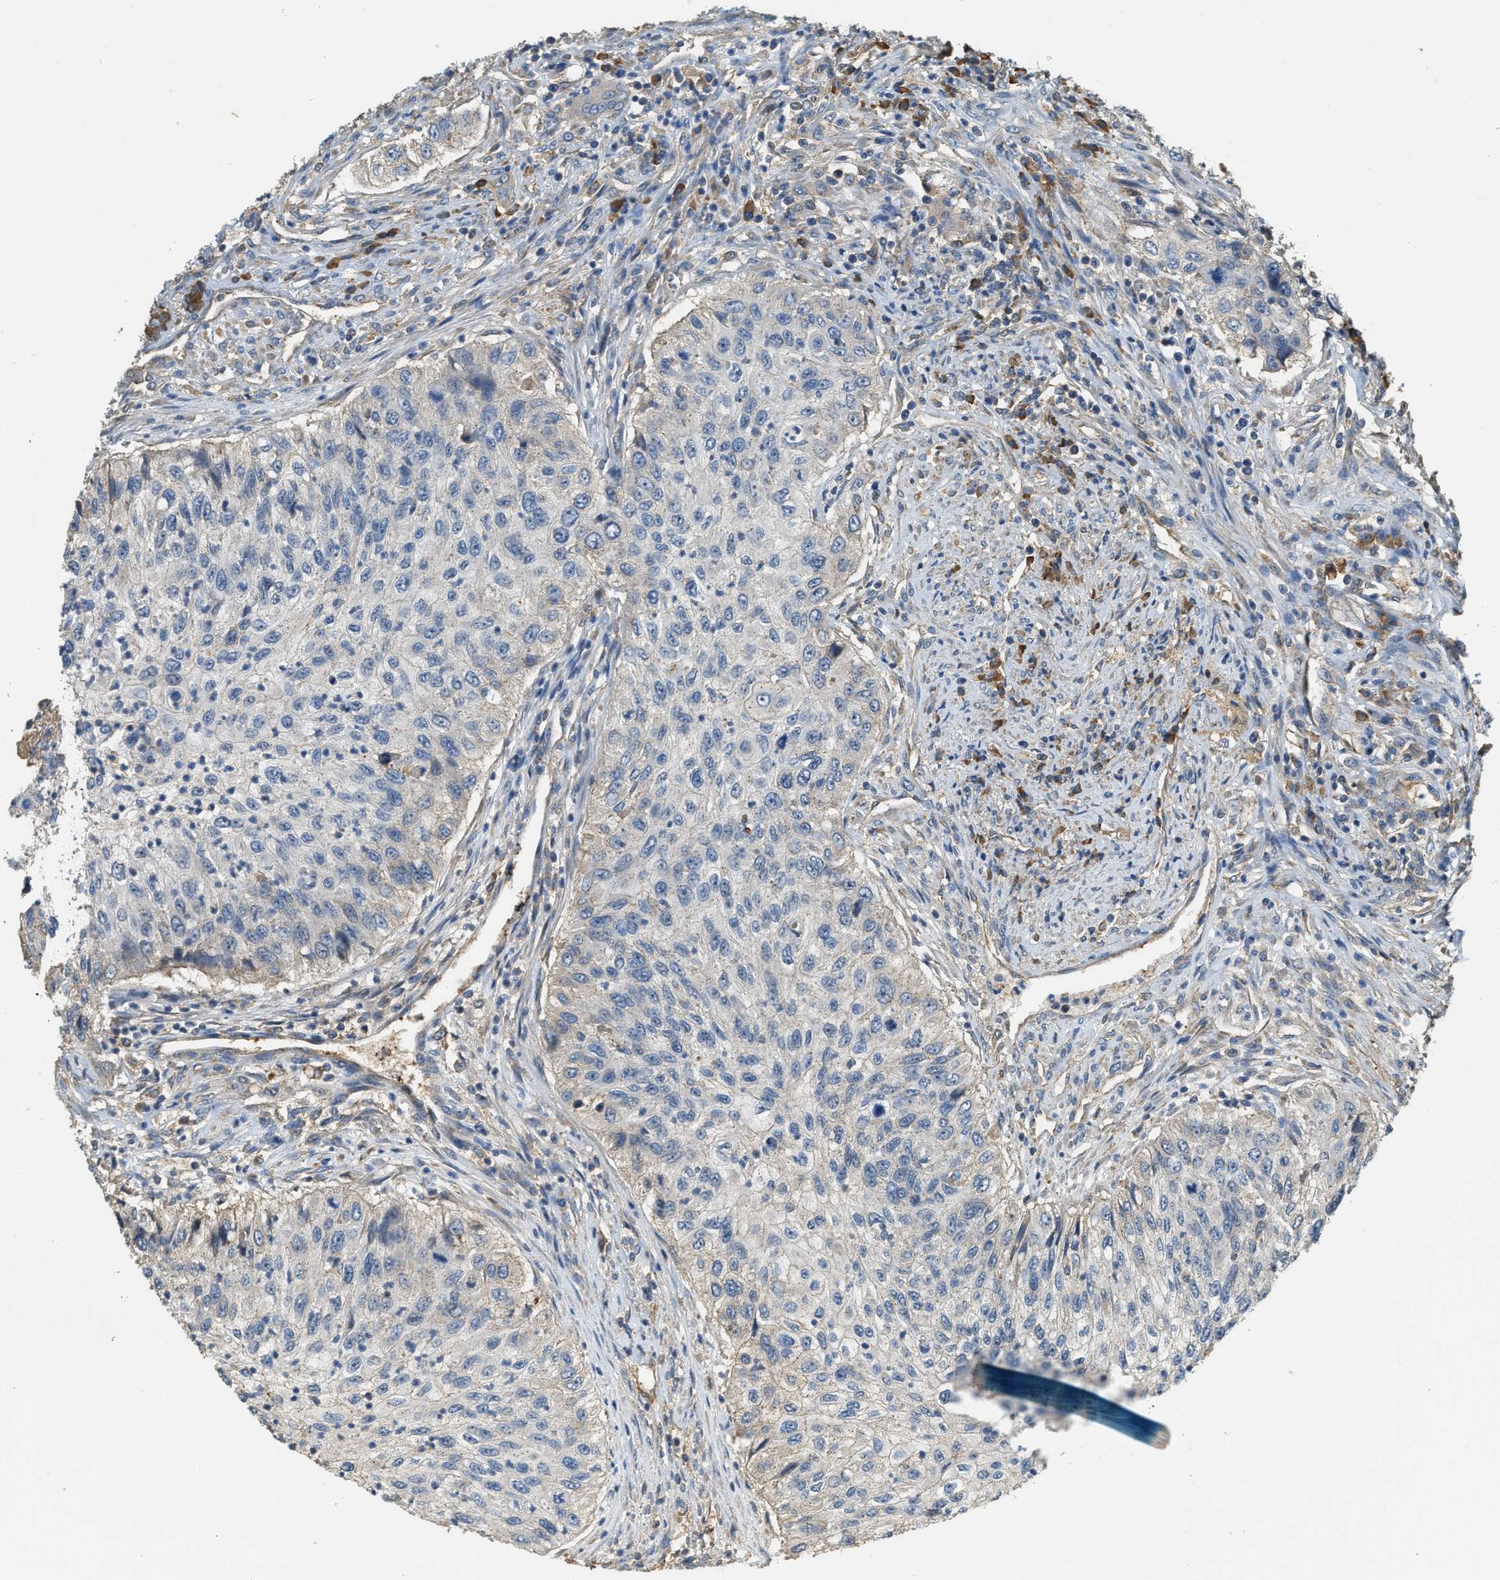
{"staining": {"intensity": "negative", "quantity": "none", "location": "none"}, "tissue": "urothelial cancer", "cell_type": "Tumor cells", "image_type": "cancer", "snomed": [{"axis": "morphology", "description": "Urothelial carcinoma, High grade"}, {"axis": "topography", "description": "Urinary bladder"}], "caption": "This is an IHC image of urothelial cancer. There is no staining in tumor cells.", "gene": "CFLAR", "patient": {"sex": "female", "age": 60}}